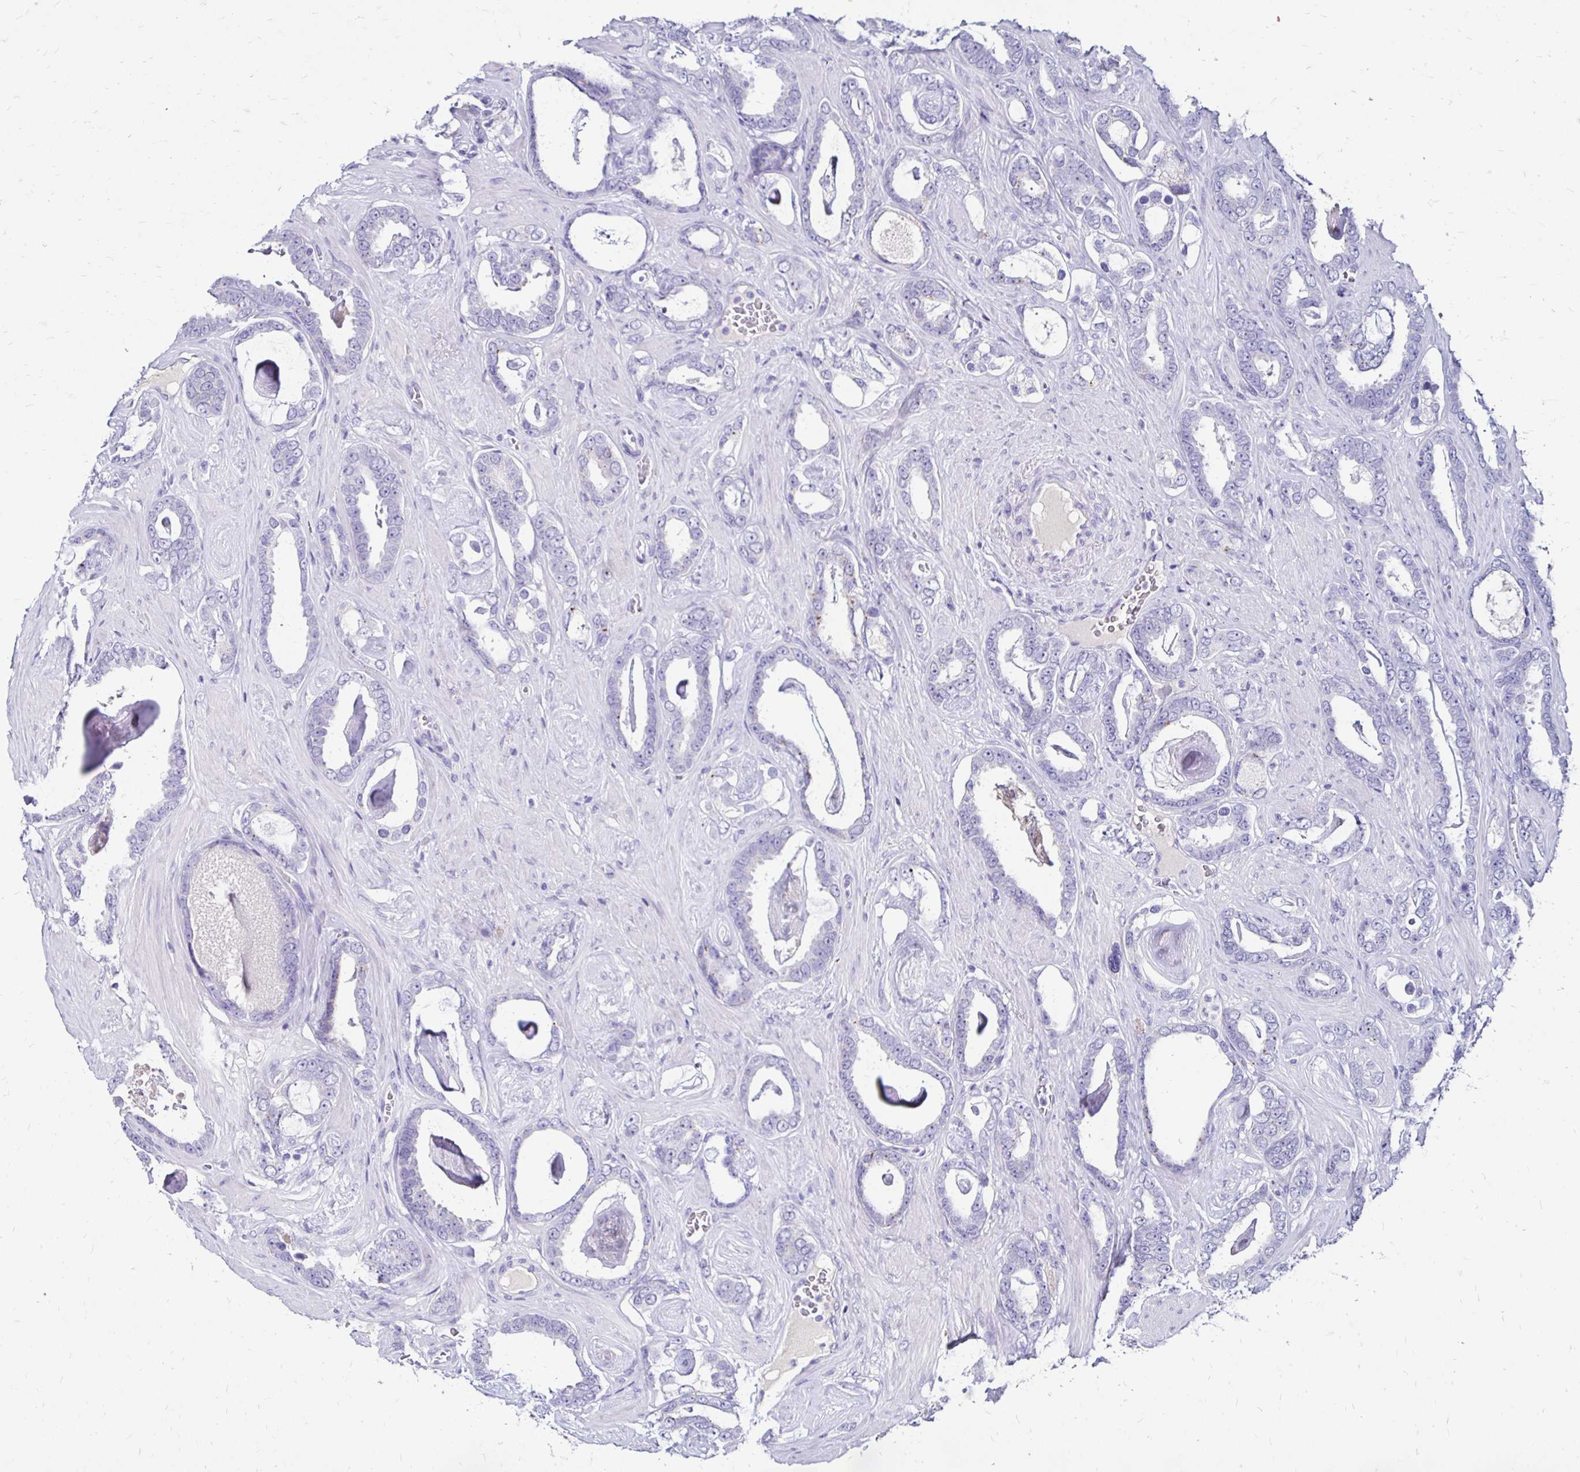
{"staining": {"intensity": "moderate", "quantity": "<25%", "location": "cytoplasmic/membranous"}, "tissue": "prostate cancer", "cell_type": "Tumor cells", "image_type": "cancer", "snomed": [{"axis": "morphology", "description": "Adenocarcinoma, High grade"}, {"axis": "topography", "description": "Prostate"}], "caption": "Immunohistochemical staining of human prostate cancer (adenocarcinoma (high-grade)) displays low levels of moderate cytoplasmic/membranous positivity in about <25% of tumor cells. The staining was performed using DAB (3,3'-diaminobenzidine) to visualize the protein expression in brown, while the nuclei were stained in blue with hematoxylin (Magnification: 20x).", "gene": "KCNT1", "patient": {"sex": "male", "age": 63}}